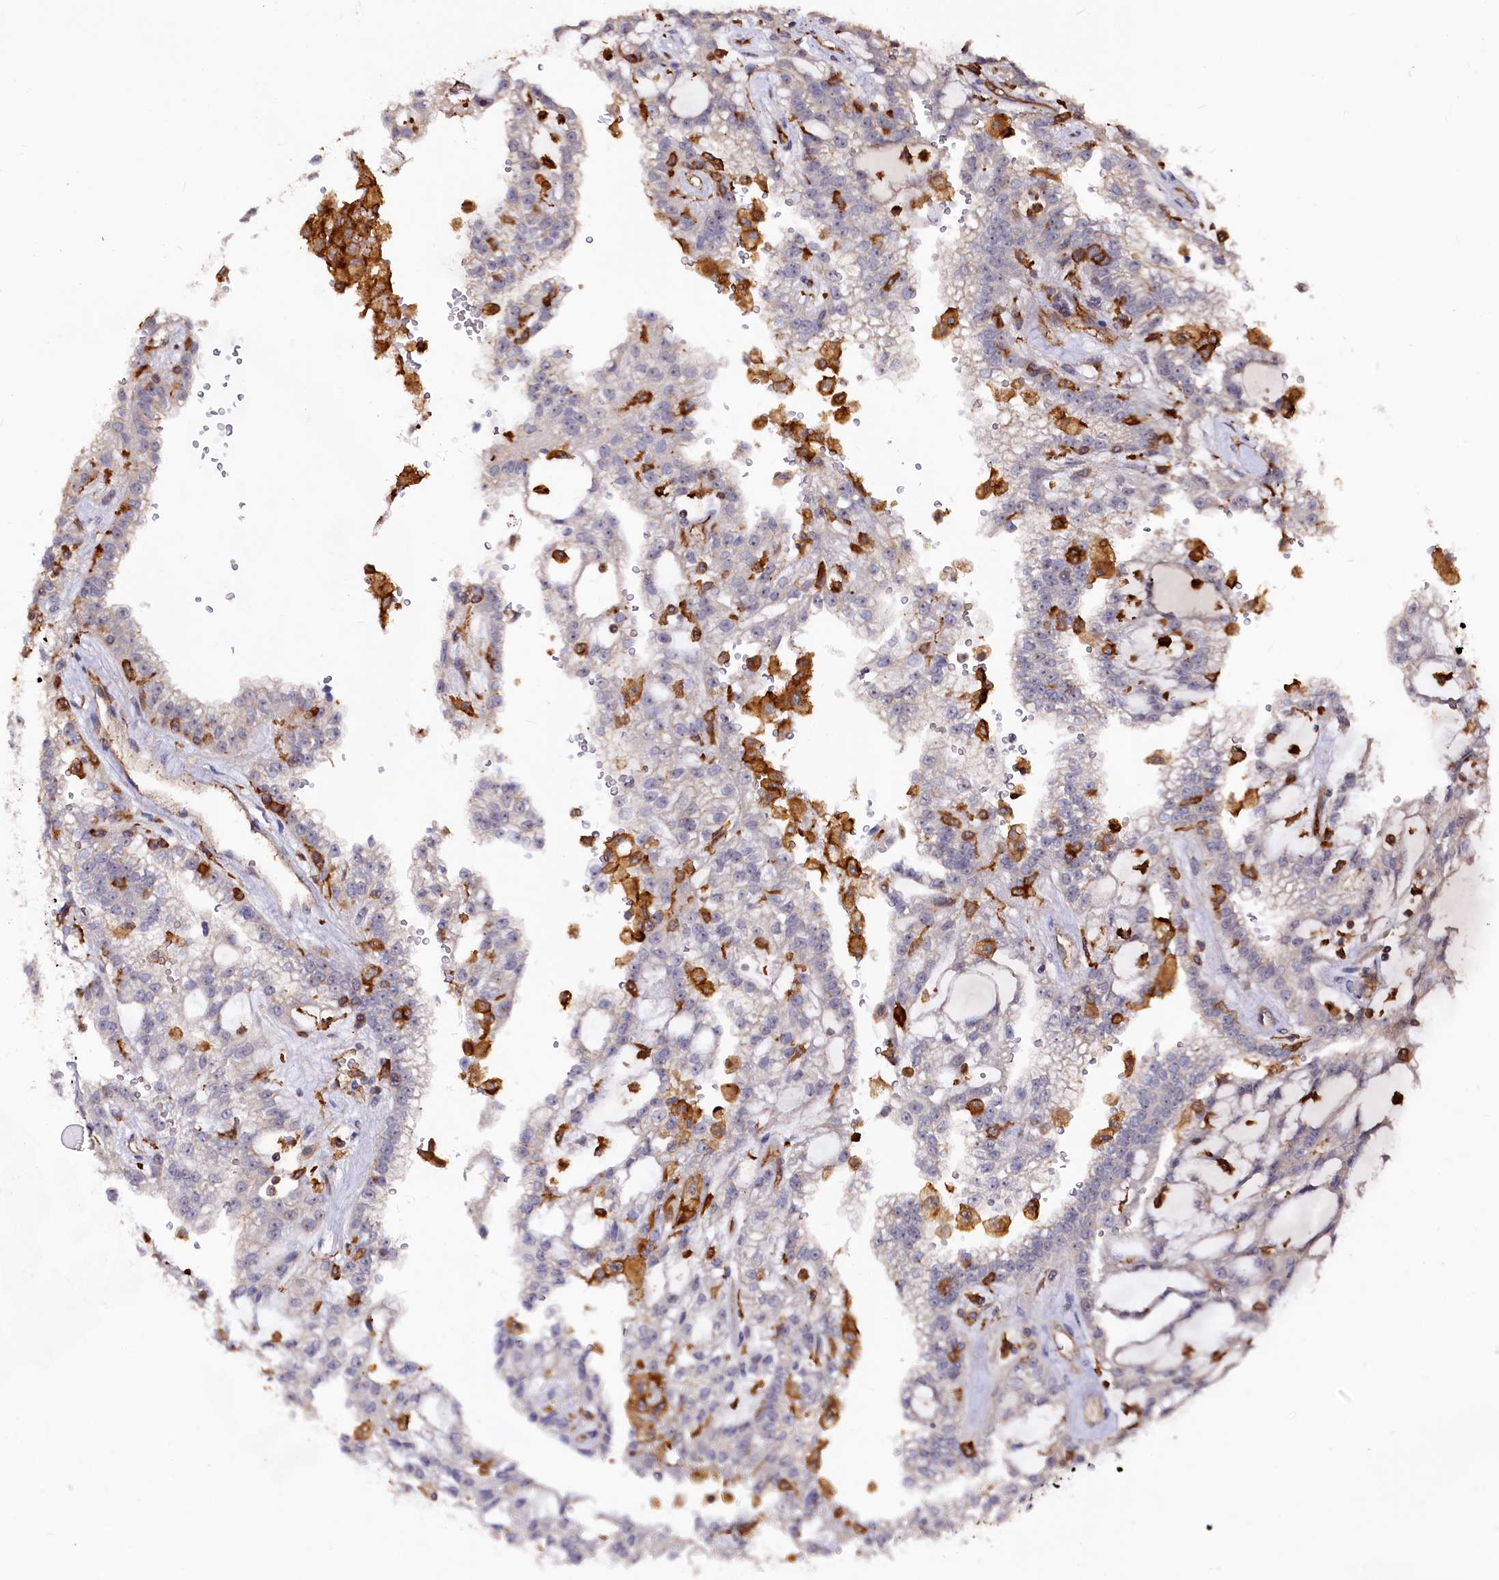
{"staining": {"intensity": "negative", "quantity": "none", "location": "none"}, "tissue": "renal cancer", "cell_type": "Tumor cells", "image_type": "cancer", "snomed": [{"axis": "morphology", "description": "Adenocarcinoma, NOS"}, {"axis": "topography", "description": "Kidney"}], "caption": "Renal adenocarcinoma was stained to show a protein in brown. There is no significant staining in tumor cells.", "gene": "PLEKHO2", "patient": {"sex": "male", "age": 63}}